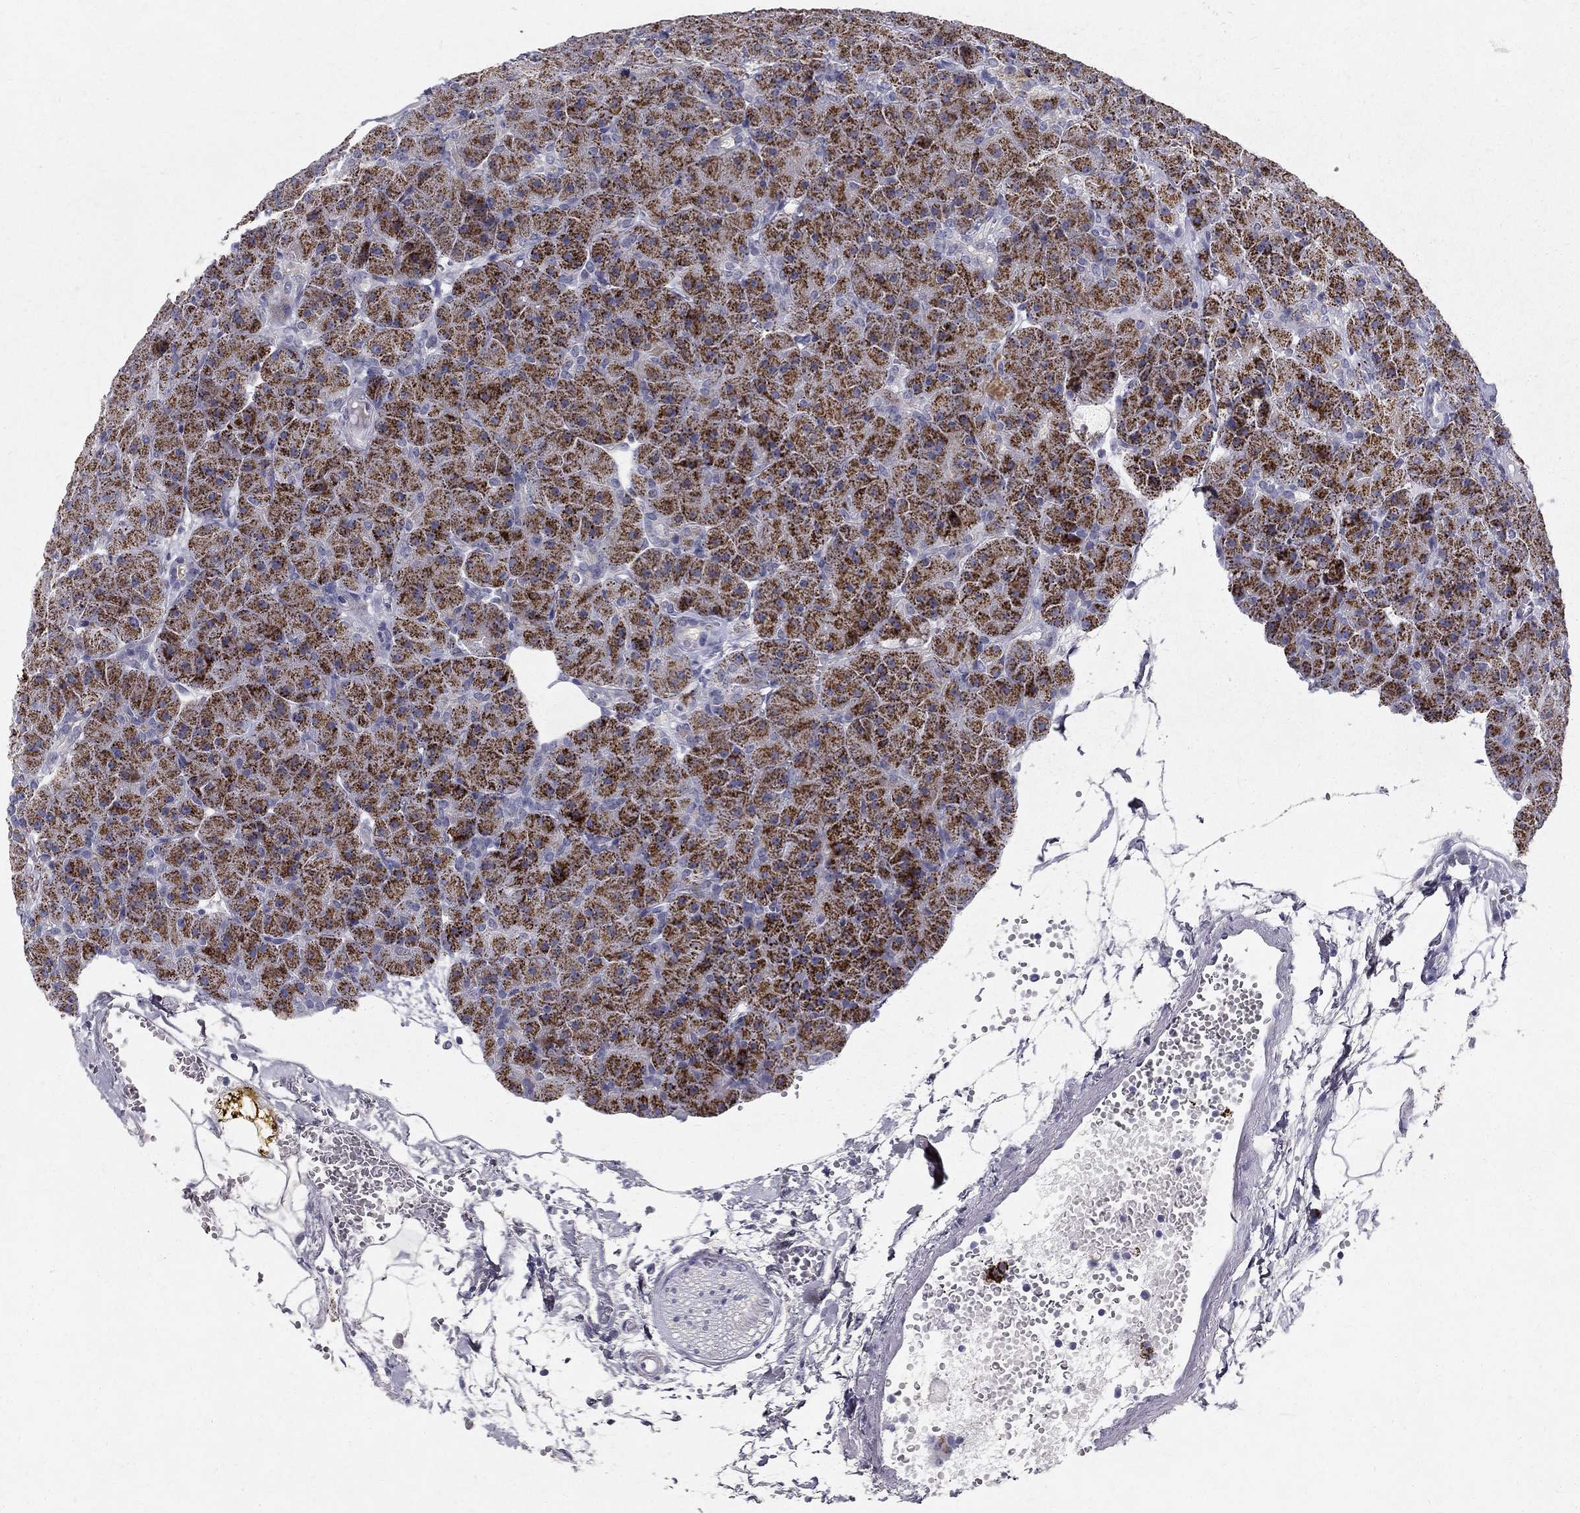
{"staining": {"intensity": "strong", "quantity": ">75%", "location": "cytoplasmic/membranous"}, "tissue": "pancreas", "cell_type": "Exocrine glandular cells", "image_type": "normal", "snomed": [{"axis": "morphology", "description": "Normal tissue, NOS"}, {"axis": "topography", "description": "Pancreas"}], "caption": "Exocrine glandular cells display high levels of strong cytoplasmic/membranous staining in approximately >75% of cells in unremarkable pancreas. Using DAB (3,3'-diaminobenzidine) (brown) and hematoxylin (blue) stains, captured at high magnification using brightfield microscopy.", "gene": "CLIC6", "patient": {"sex": "male", "age": 61}}